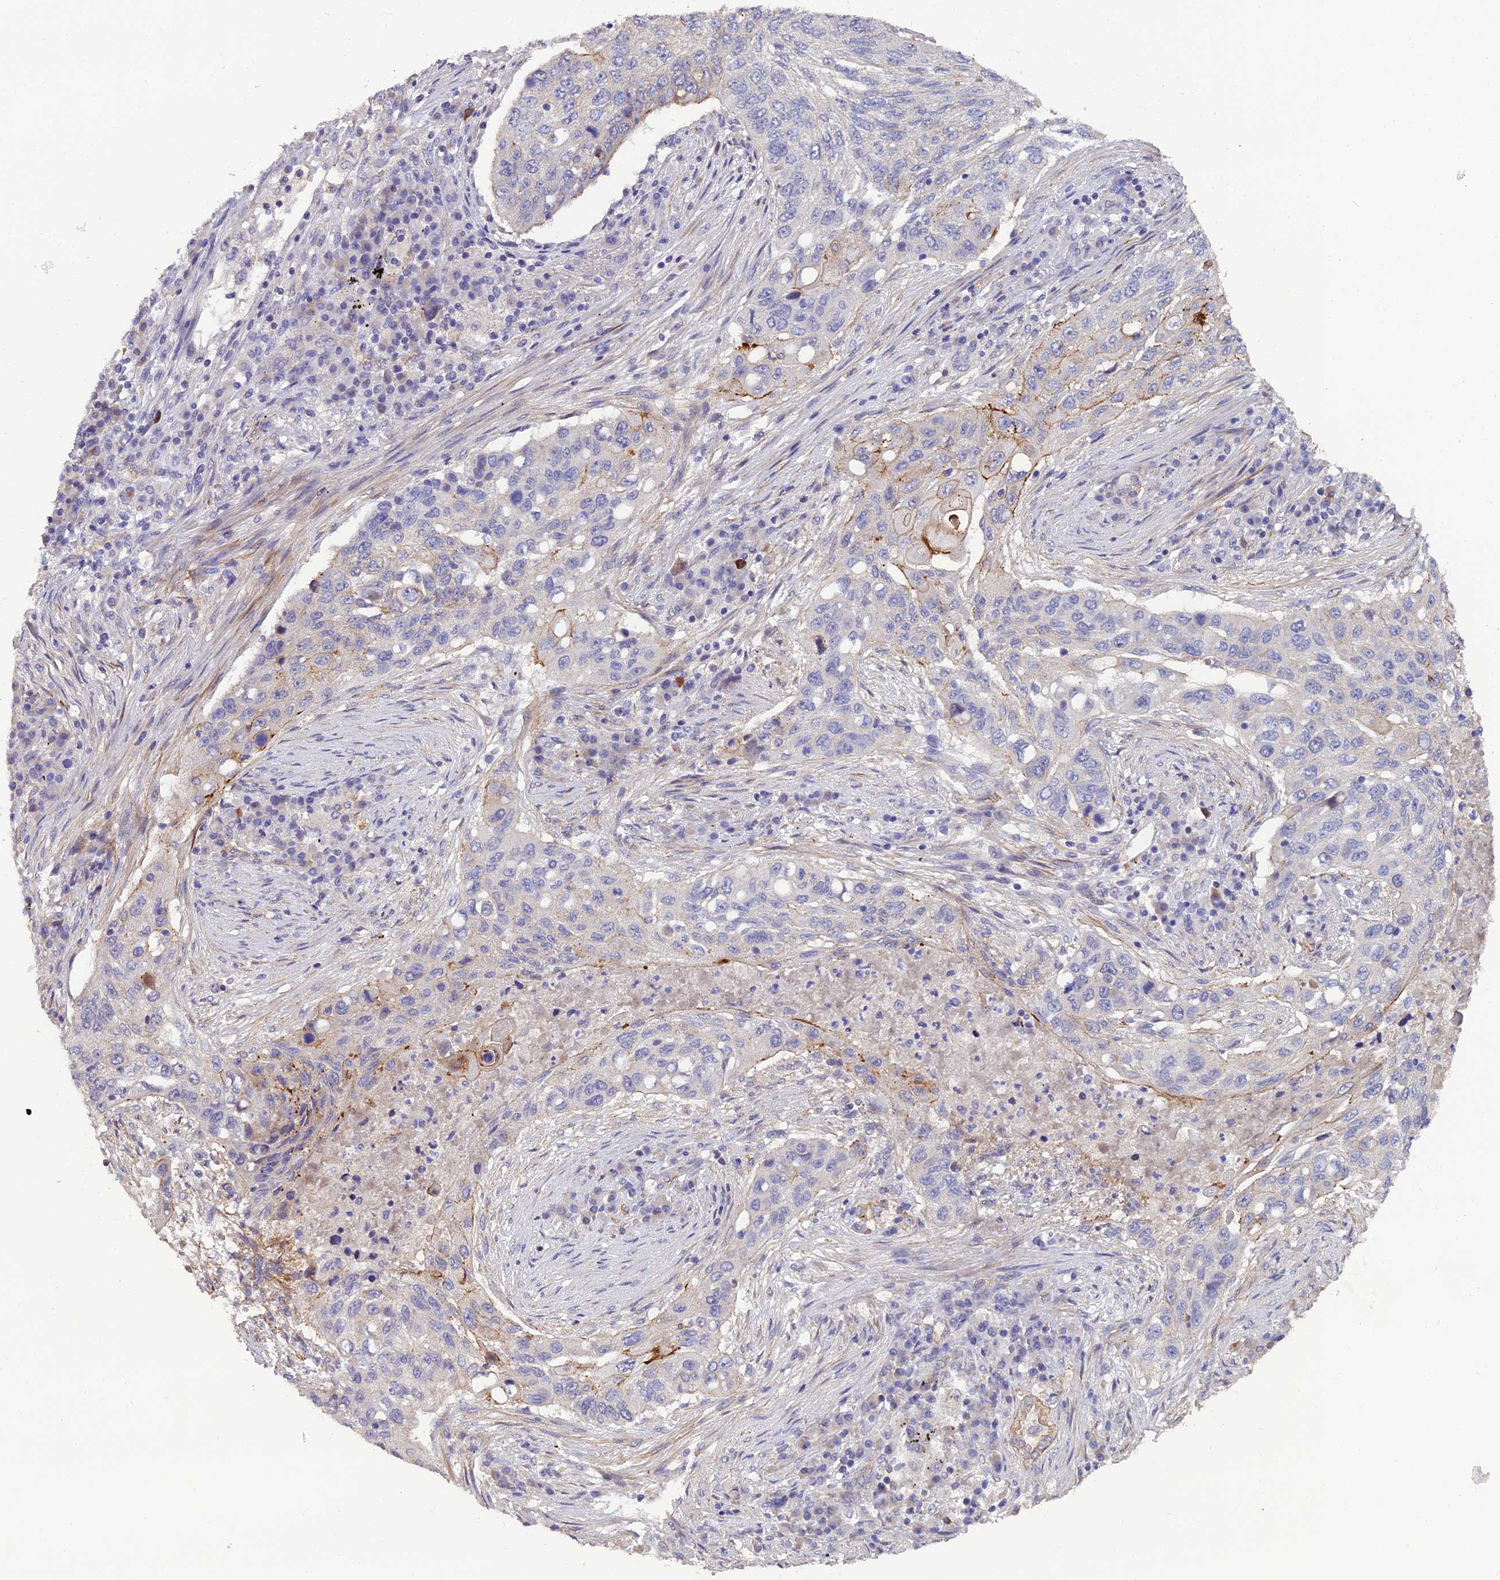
{"staining": {"intensity": "moderate", "quantity": "<25%", "location": "cytoplasmic/membranous"}, "tissue": "lung cancer", "cell_type": "Tumor cells", "image_type": "cancer", "snomed": [{"axis": "morphology", "description": "Squamous cell carcinoma, NOS"}, {"axis": "topography", "description": "Lung"}], "caption": "Protein expression analysis of human lung cancer (squamous cell carcinoma) reveals moderate cytoplasmic/membranous staining in about <25% of tumor cells. Nuclei are stained in blue.", "gene": "CFAP47", "patient": {"sex": "female", "age": 63}}